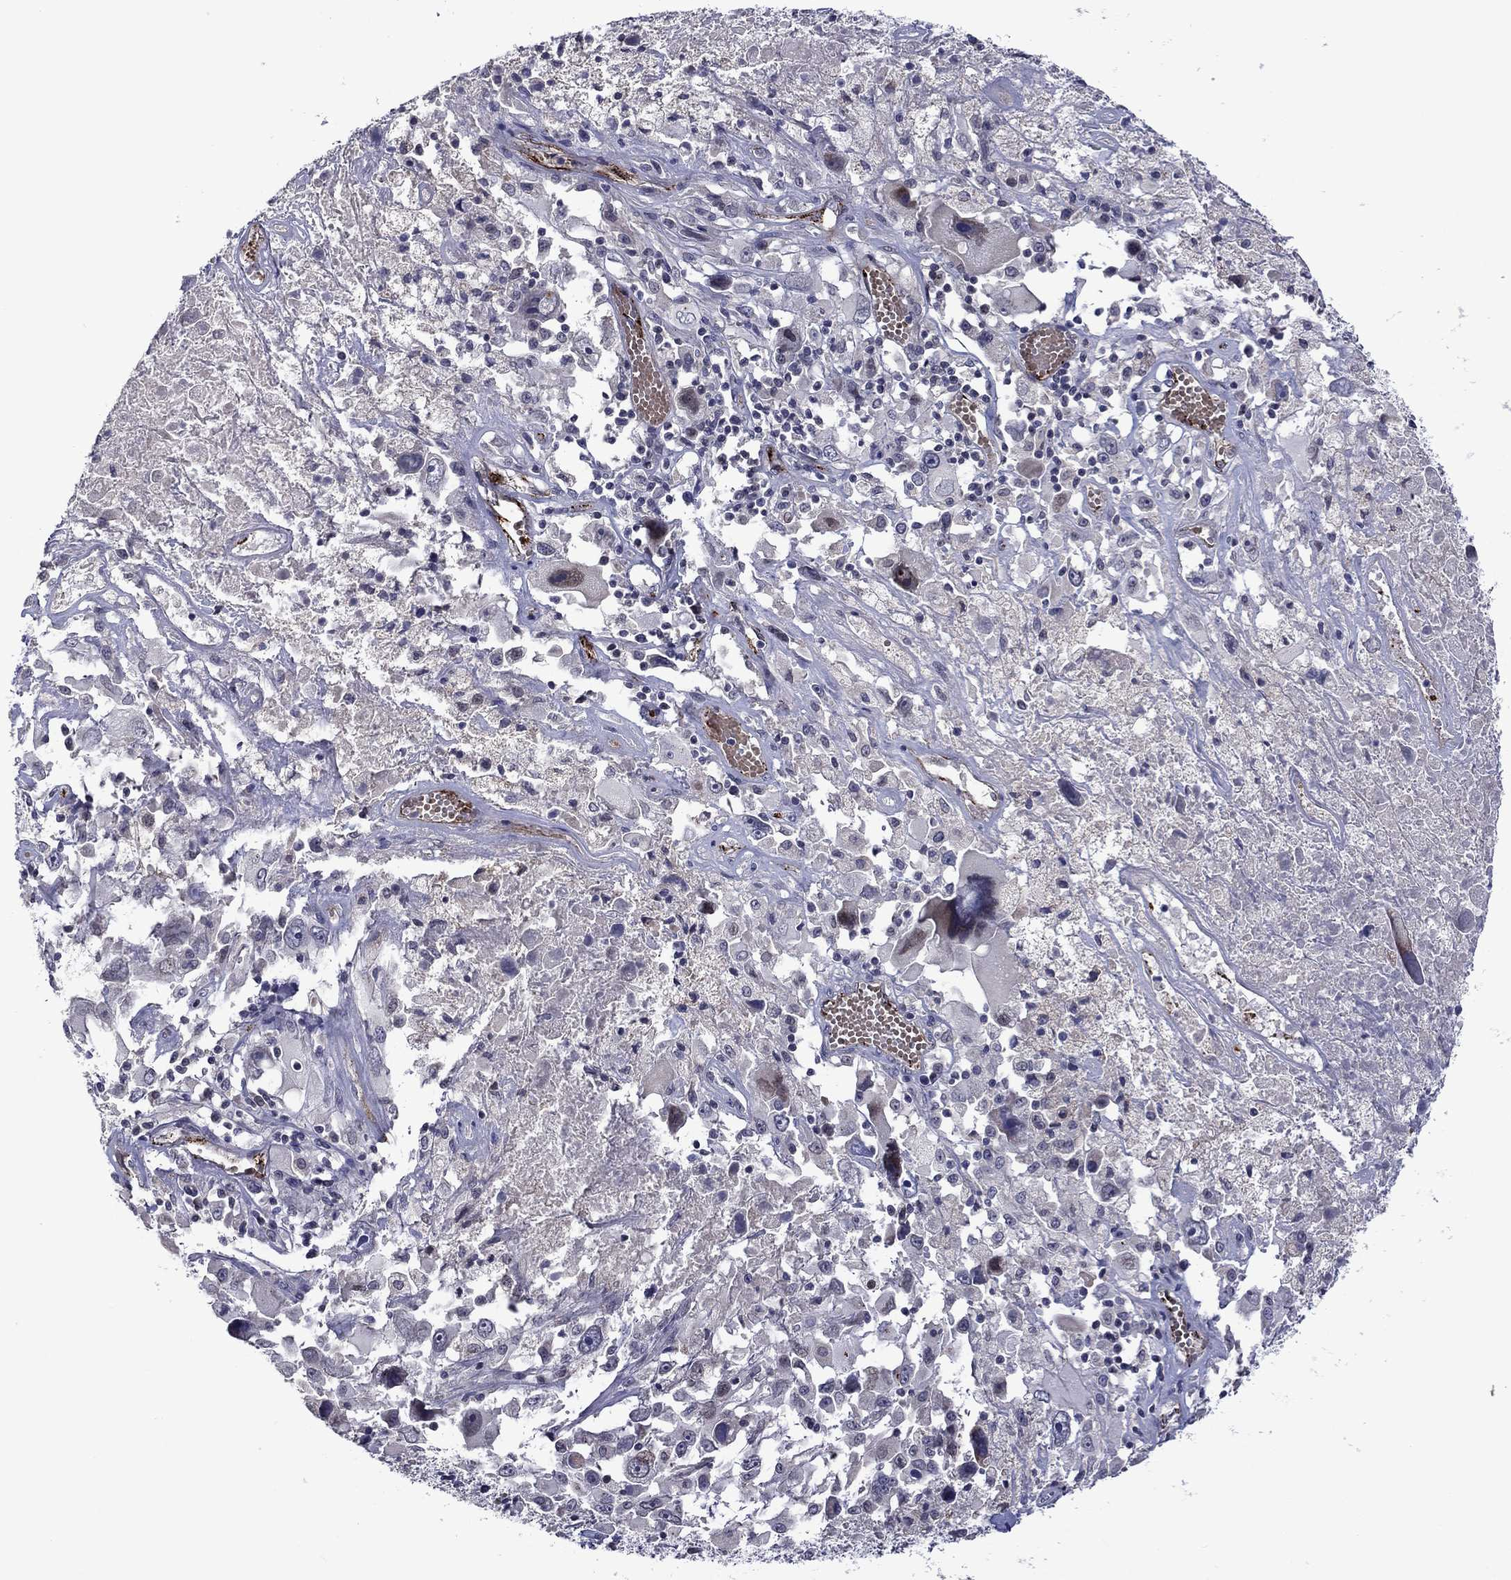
{"staining": {"intensity": "negative", "quantity": "none", "location": "none"}, "tissue": "melanoma", "cell_type": "Tumor cells", "image_type": "cancer", "snomed": [{"axis": "morphology", "description": "Malignant melanoma, Metastatic site"}, {"axis": "topography", "description": "Soft tissue"}], "caption": "Immunohistochemistry (IHC) histopathology image of human melanoma stained for a protein (brown), which demonstrates no positivity in tumor cells.", "gene": "SLITRK1", "patient": {"sex": "male", "age": 50}}